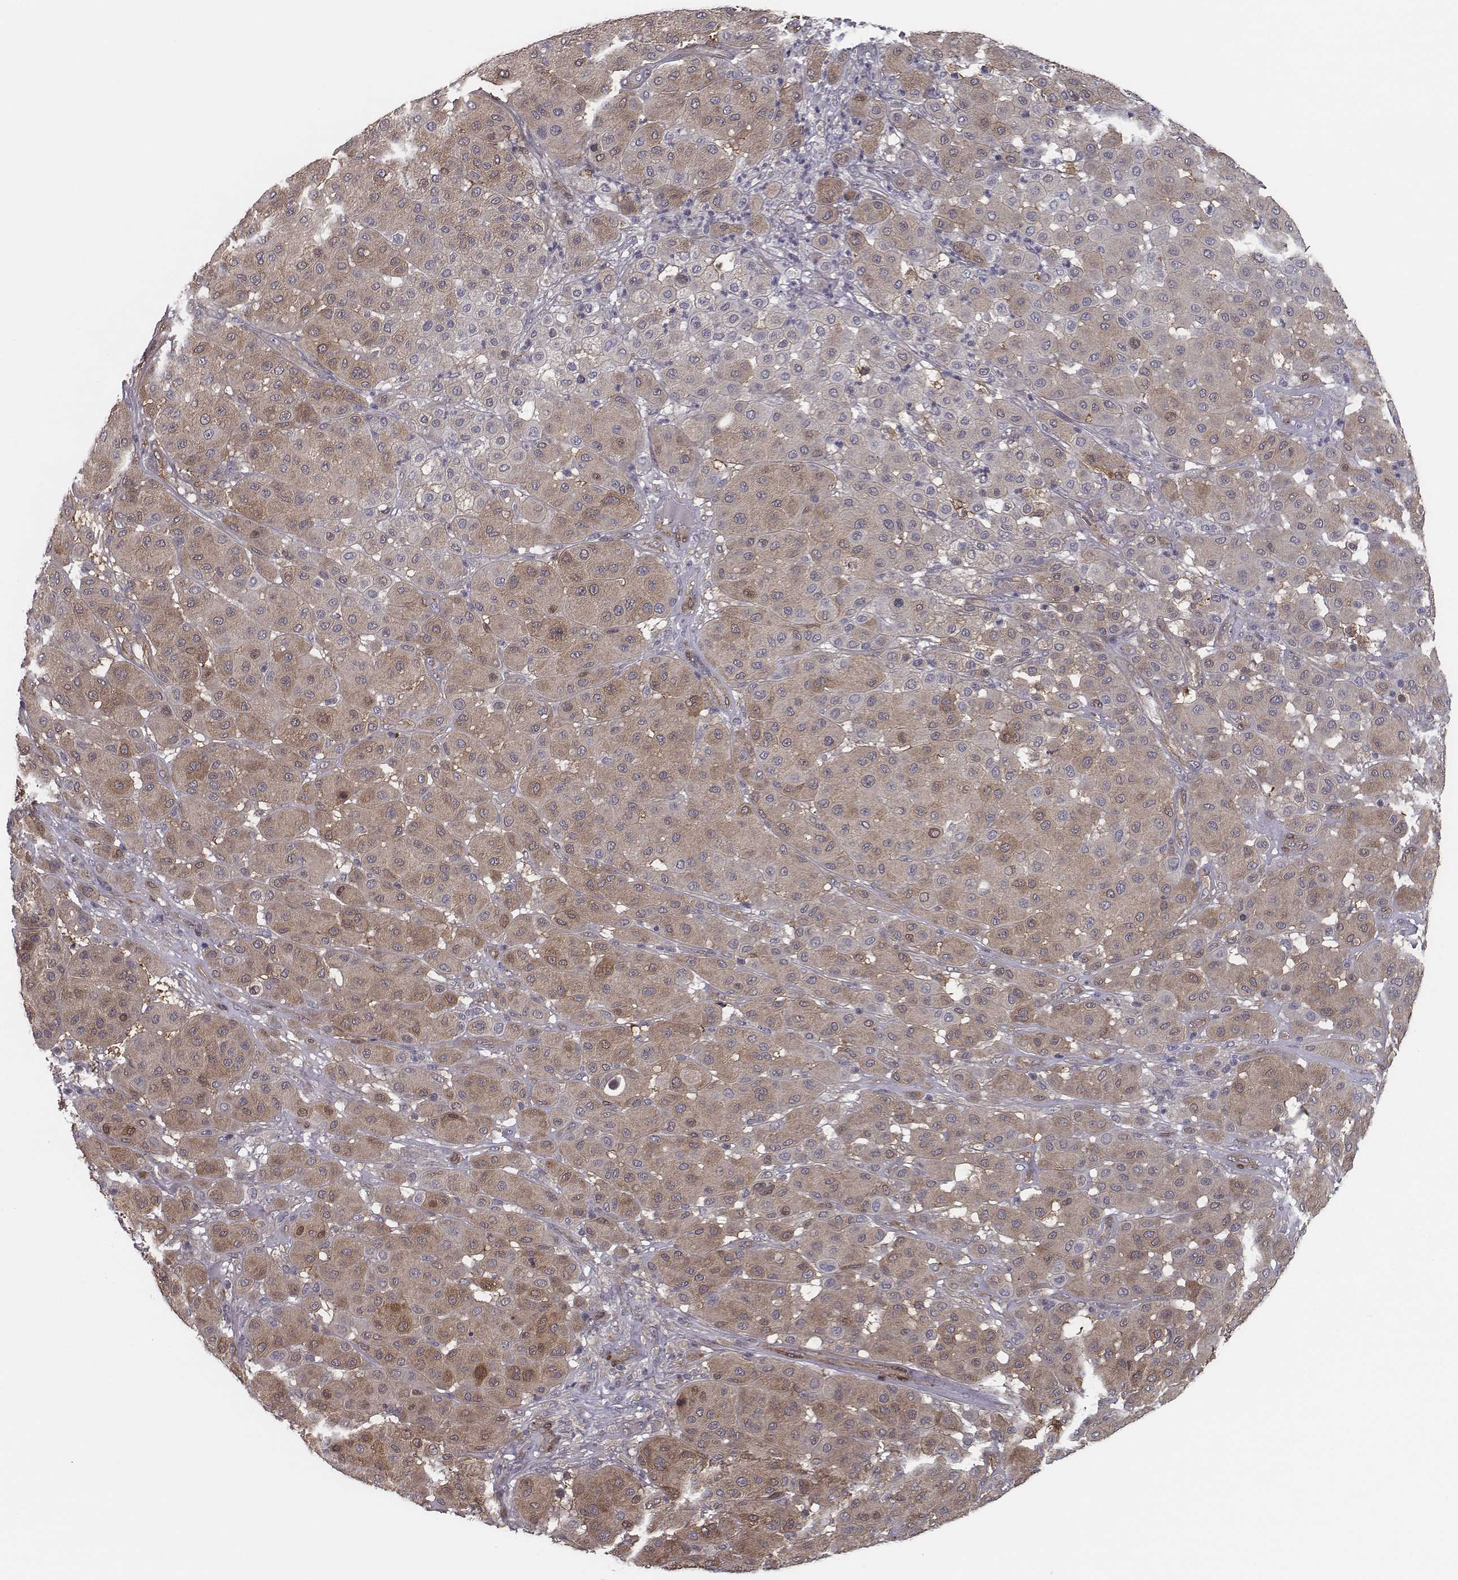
{"staining": {"intensity": "moderate", "quantity": "<25%", "location": "cytoplasmic/membranous"}, "tissue": "melanoma", "cell_type": "Tumor cells", "image_type": "cancer", "snomed": [{"axis": "morphology", "description": "Malignant melanoma, Metastatic site"}, {"axis": "topography", "description": "Smooth muscle"}], "caption": "Immunohistochemistry of malignant melanoma (metastatic site) demonstrates low levels of moderate cytoplasmic/membranous expression in approximately <25% of tumor cells.", "gene": "ISYNA1", "patient": {"sex": "male", "age": 41}}